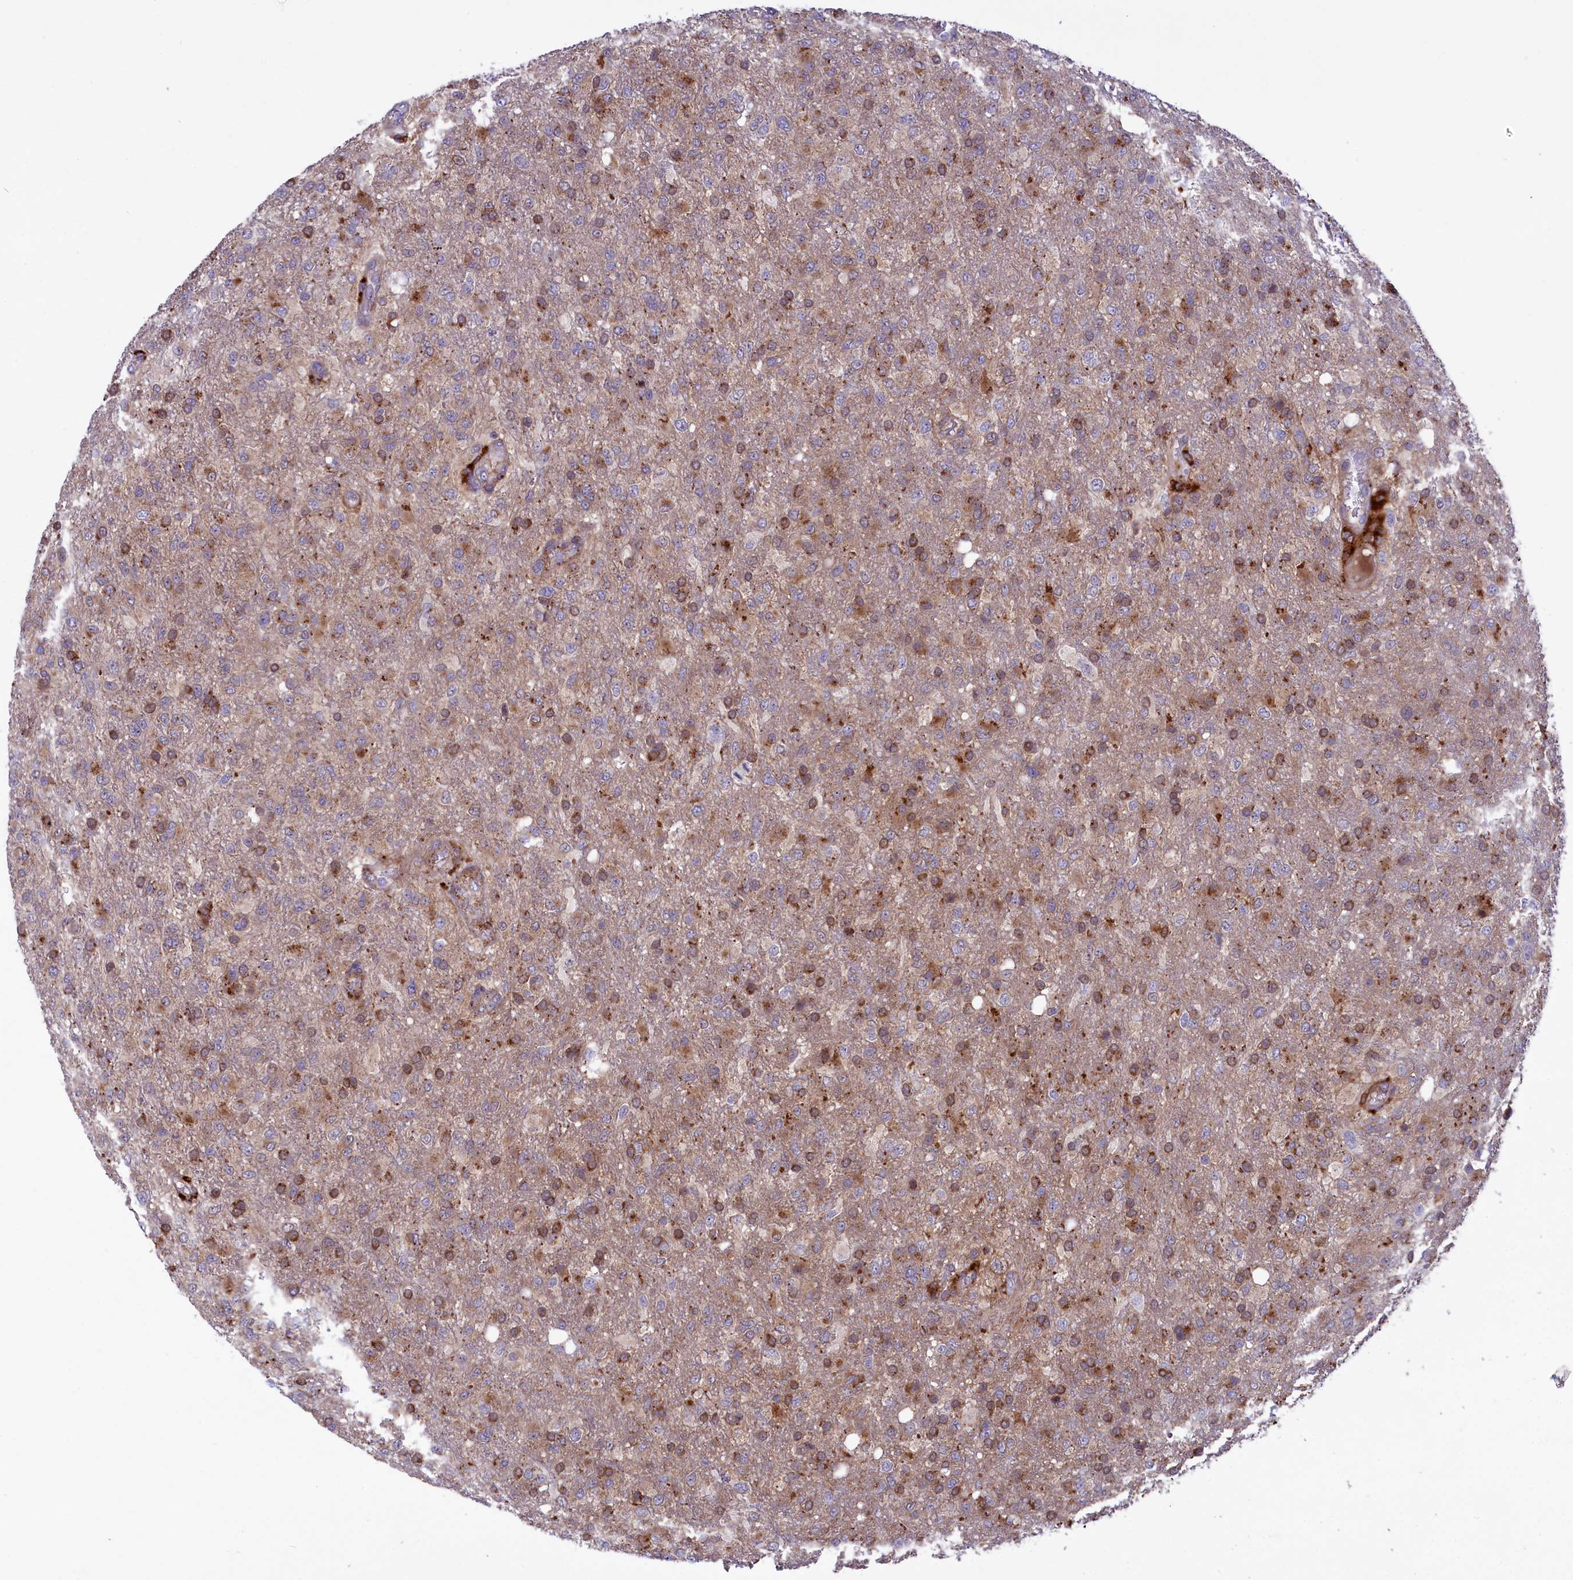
{"staining": {"intensity": "moderate", "quantity": "25%-75%", "location": "cytoplasmic/membranous"}, "tissue": "glioma", "cell_type": "Tumor cells", "image_type": "cancer", "snomed": [{"axis": "morphology", "description": "Glioma, malignant, High grade"}, {"axis": "topography", "description": "Brain"}], "caption": "Malignant high-grade glioma was stained to show a protein in brown. There is medium levels of moderate cytoplasmic/membranous staining in approximately 25%-75% of tumor cells. (brown staining indicates protein expression, while blue staining denotes nuclei).", "gene": "MAN2B1", "patient": {"sex": "female", "age": 74}}